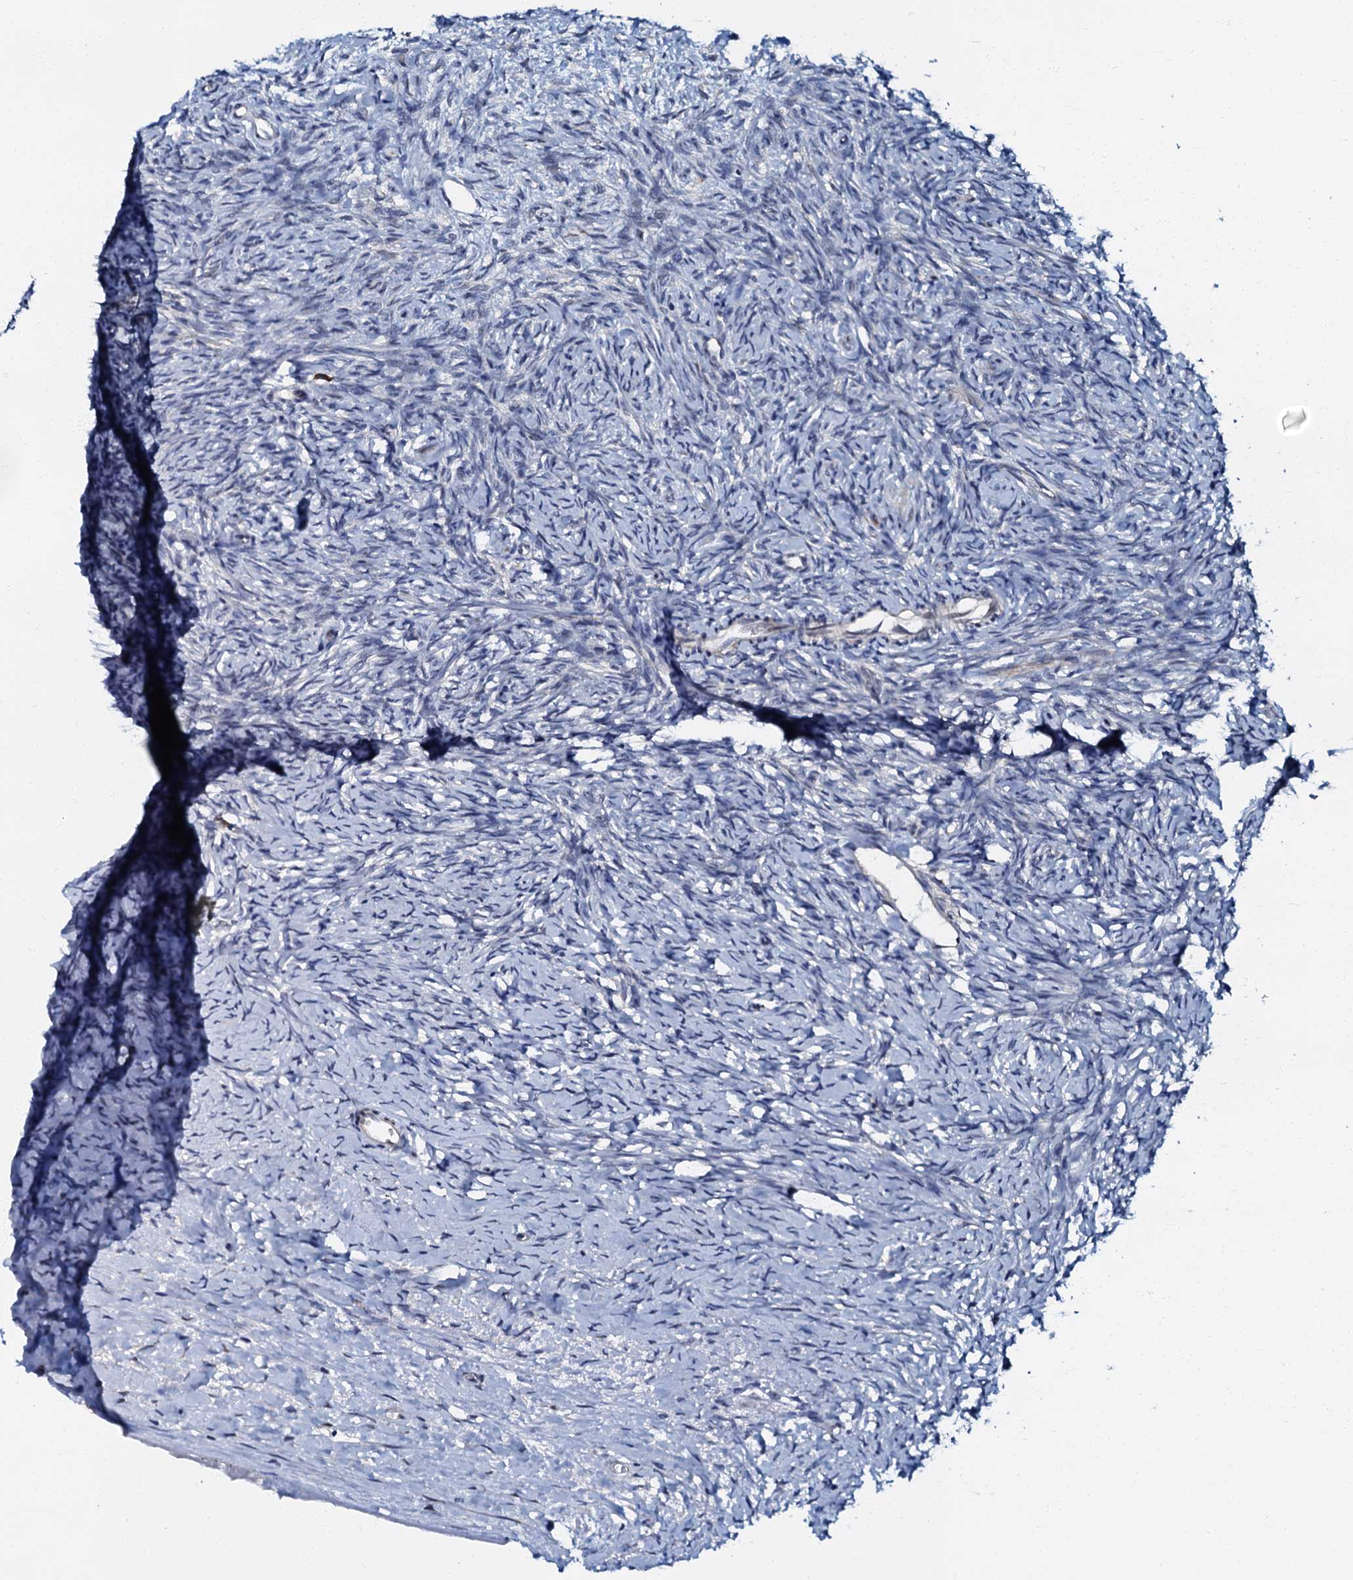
{"staining": {"intensity": "negative", "quantity": "none", "location": "none"}, "tissue": "ovary", "cell_type": "Ovarian stroma cells", "image_type": "normal", "snomed": [{"axis": "morphology", "description": "Normal tissue, NOS"}, {"axis": "morphology", "description": "Developmental malformation"}, {"axis": "topography", "description": "Ovary"}], "caption": "An immunohistochemistry (IHC) image of normal ovary is shown. There is no staining in ovarian stroma cells of ovary. Nuclei are stained in blue.", "gene": "OLAH", "patient": {"sex": "female", "age": 39}}